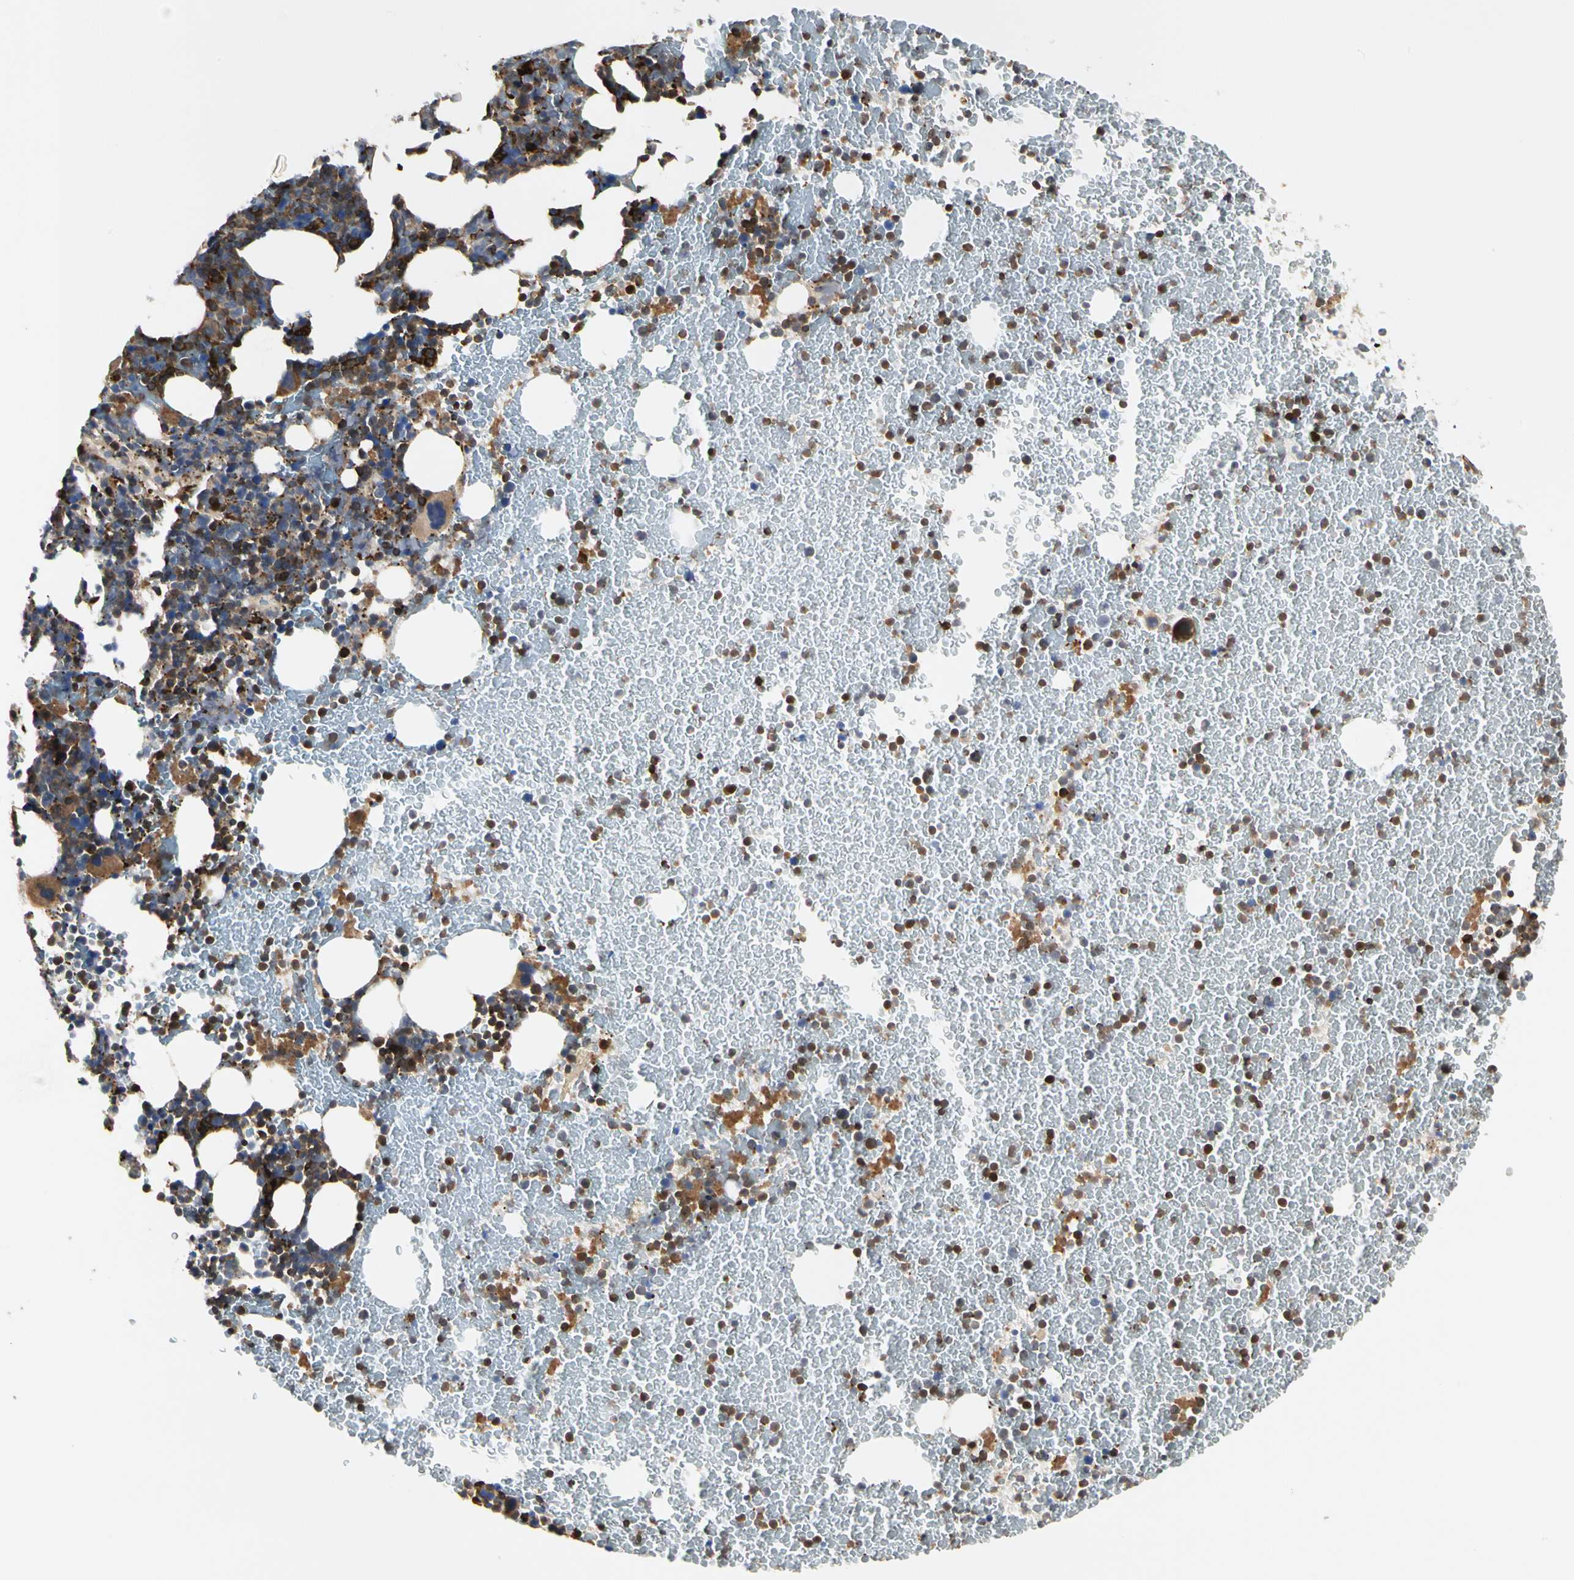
{"staining": {"intensity": "strong", "quantity": "<25%", "location": "cytoplasmic/membranous,nuclear"}, "tissue": "bone marrow", "cell_type": "Hematopoietic cells", "image_type": "normal", "snomed": [{"axis": "morphology", "description": "Normal tissue, NOS"}, {"axis": "topography", "description": "Bone marrow"}], "caption": "Immunohistochemistry of normal bone marrow exhibits medium levels of strong cytoplasmic/membranous,nuclear positivity in about <25% of hematopoietic cells.", "gene": "NAPG", "patient": {"sex": "female", "age": 52}}